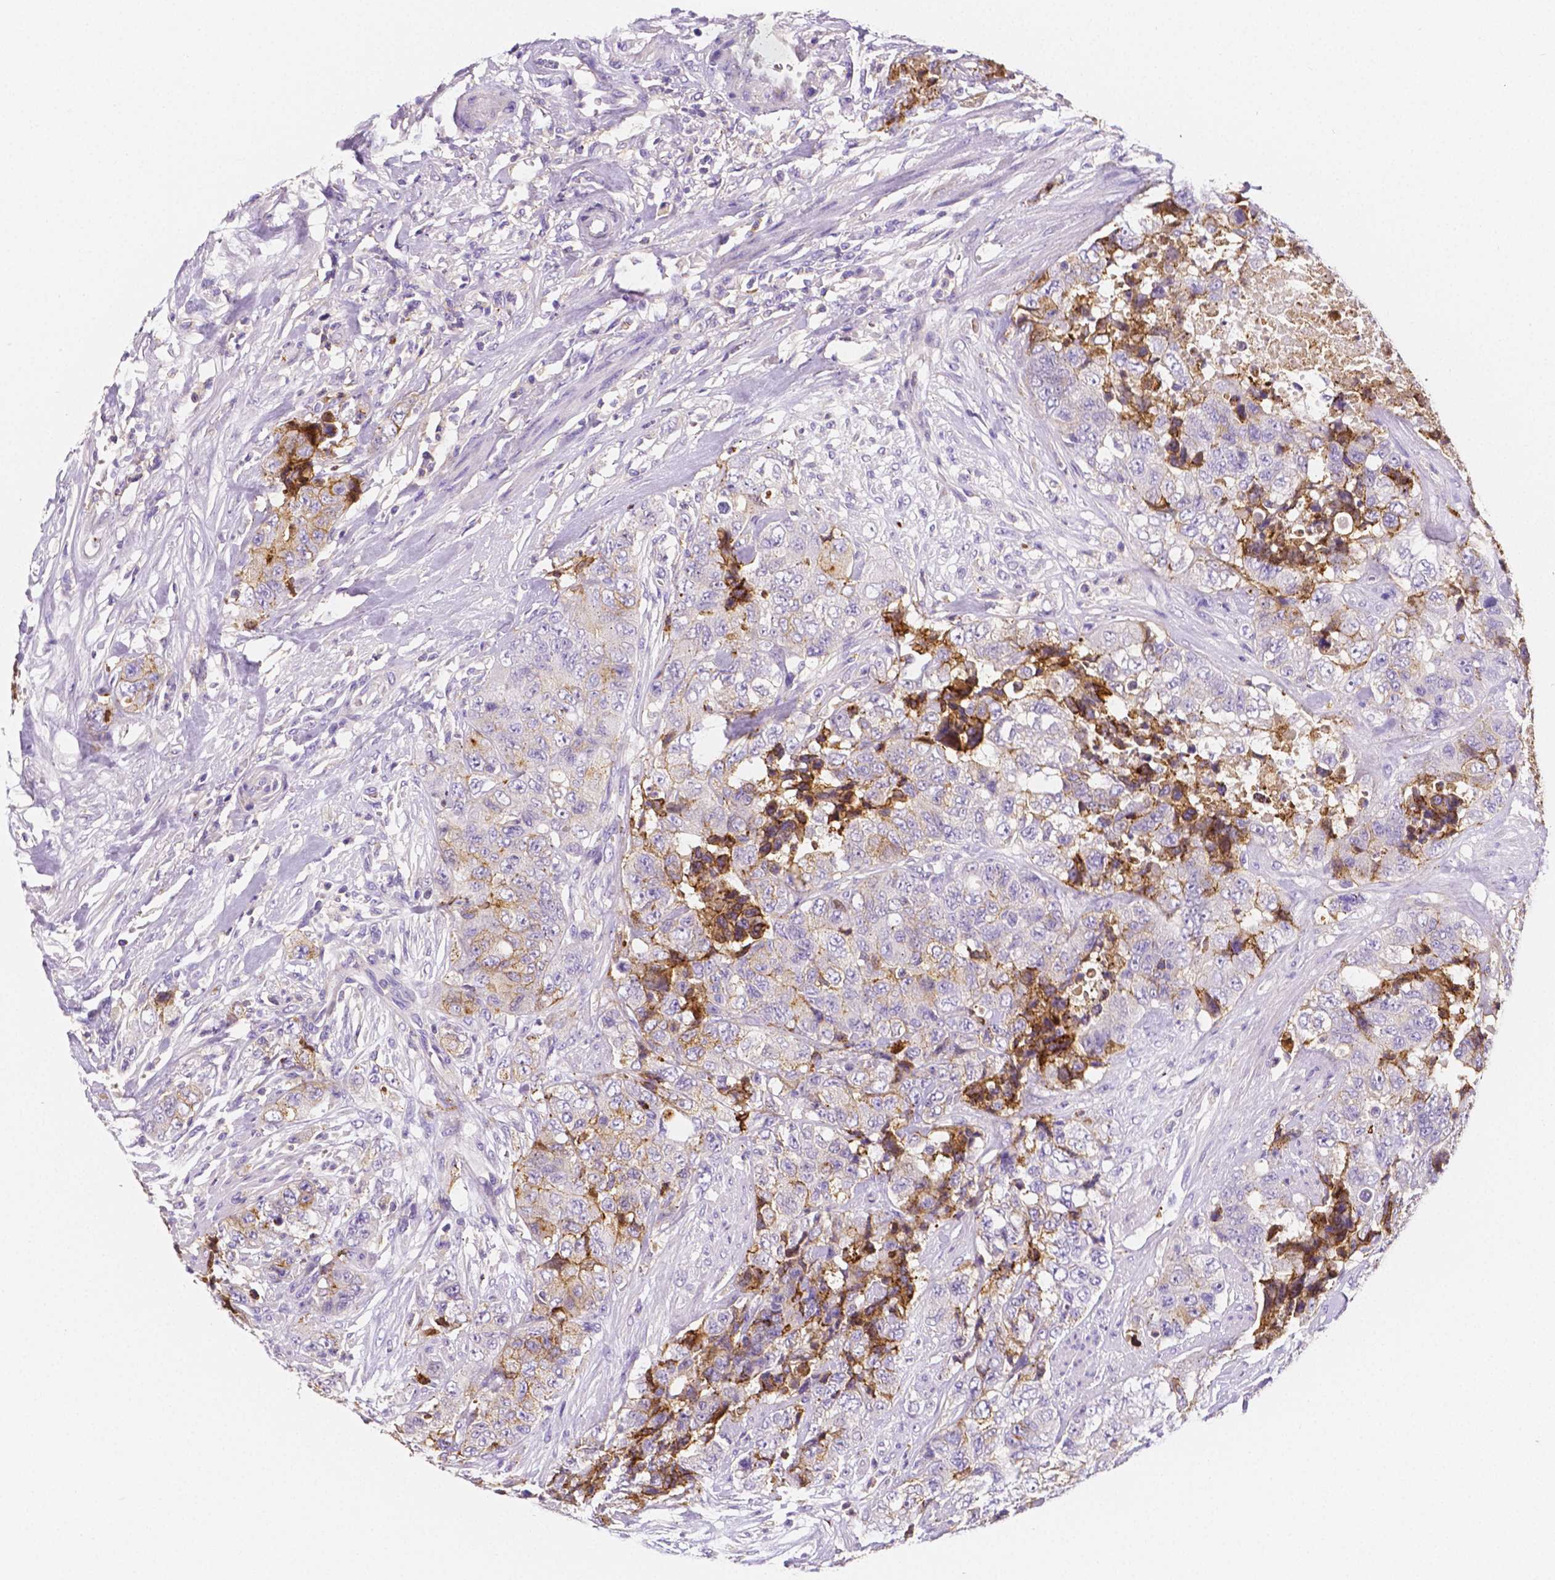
{"staining": {"intensity": "negative", "quantity": "none", "location": "none"}, "tissue": "urothelial cancer", "cell_type": "Tumor cells", "image_type": "cancer", "snomed": [{"axis": "morphology", "description": "Urothelial carcinoma, High grade"}, {"axis": "topography", "description": "Urinary bladder"}], "caption": "Immunohistochemistry (IHC) of high-grade urothelial carcinoma displays no staining in tumor cells. The staining was performed using DAB (3,3'-diaminobenzidine) to visualize the protein expression in brown, while the nuclei were stained in blue with hematoxylin (Magnification: 20x).", "gene": "GABRD", "patient": {"sex": "female", "age": 78}}